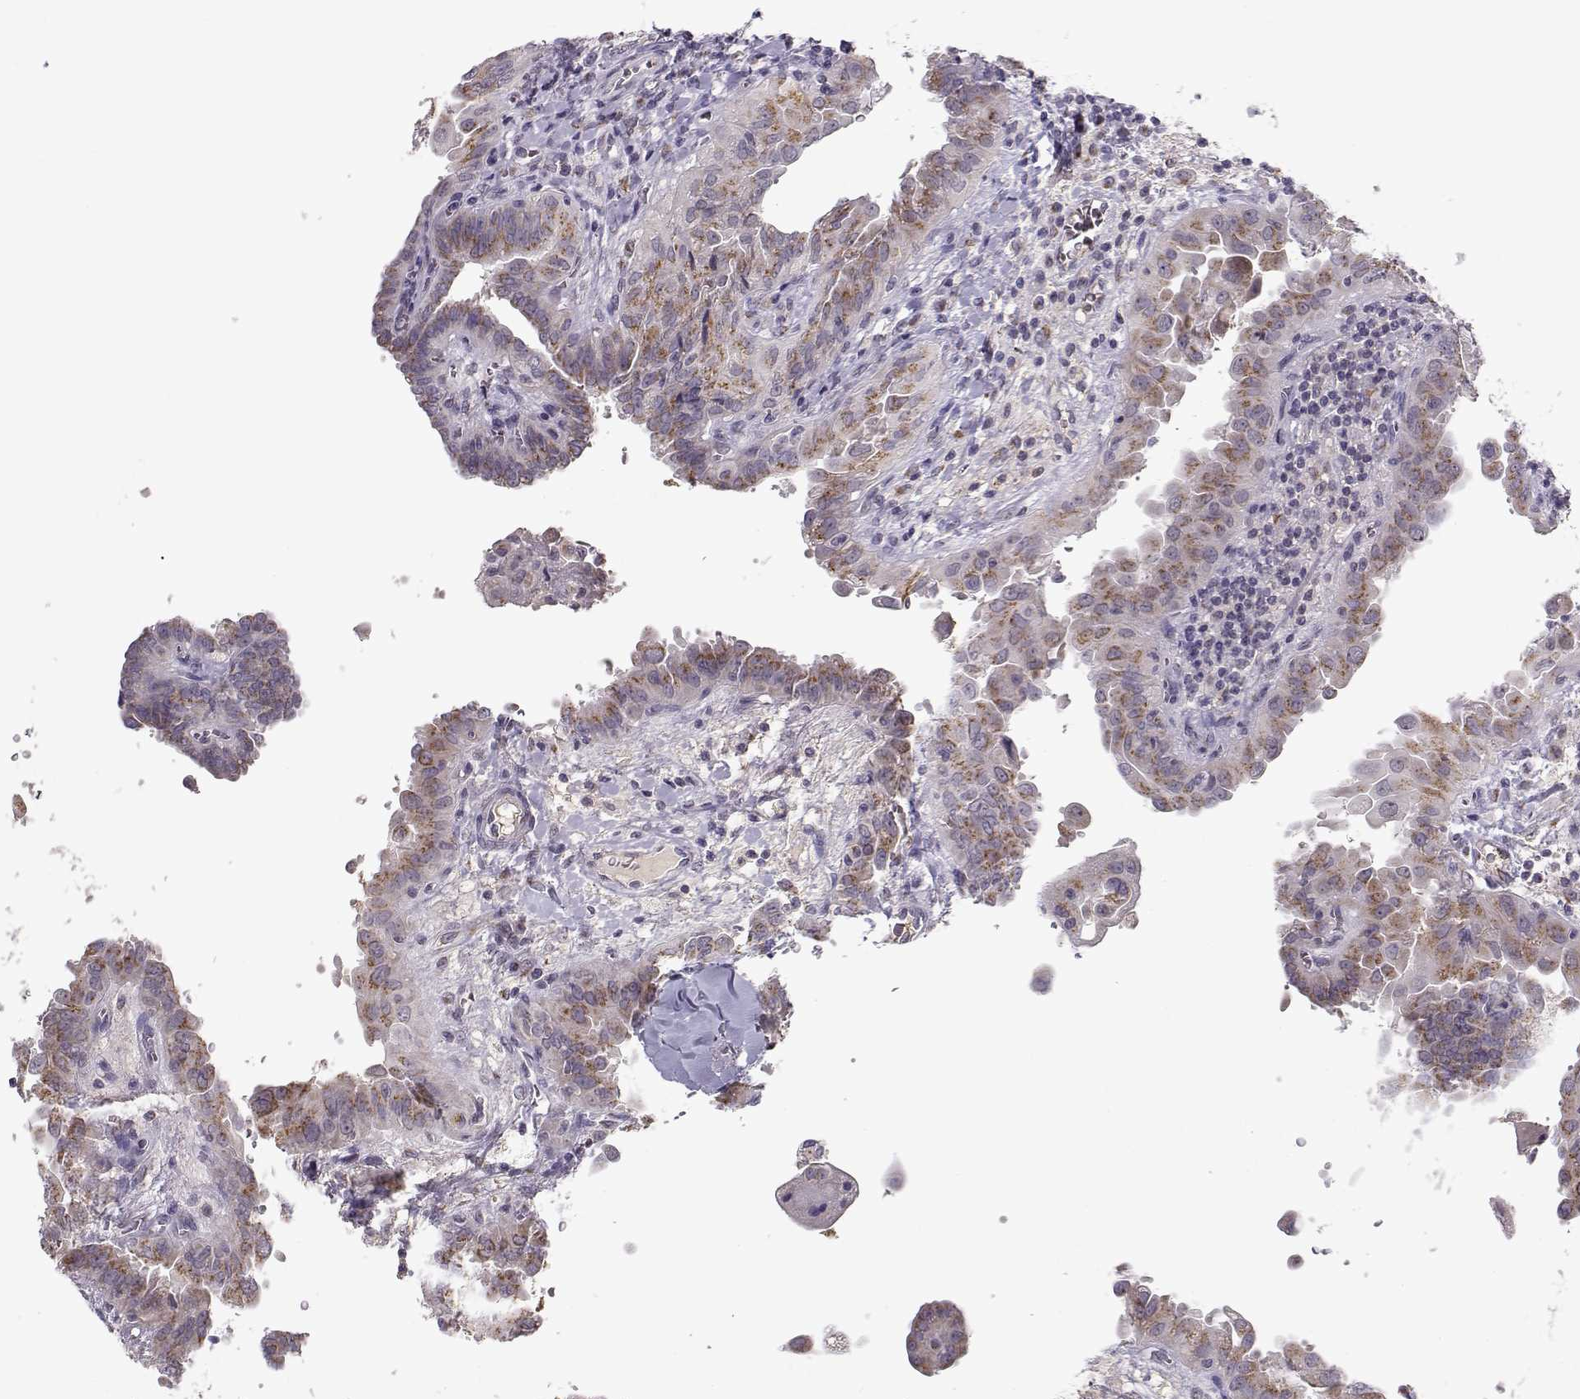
{"staining": {"intensity": "moderate", "quantity": ">75%", "location": "cytoplasmic/membranous"}, "tissue": "thyroid cancer", "cell_type": "Tumor cells", "image_type": "cancer", "snomed": [{"axis": "morphology", "description": "Papillary adenocarcinoma, NOS"}, {"axis": "topography", "description": "Thyroid gland"}], "caption": "Thyroid cancer (papillary adenocarcinoma) stained for a protein shows moderate cytoplasmic/membranous positivity in tumor cells.", "gene": "SLC4A5", "patient": {"sex": "female", "age": 37}}